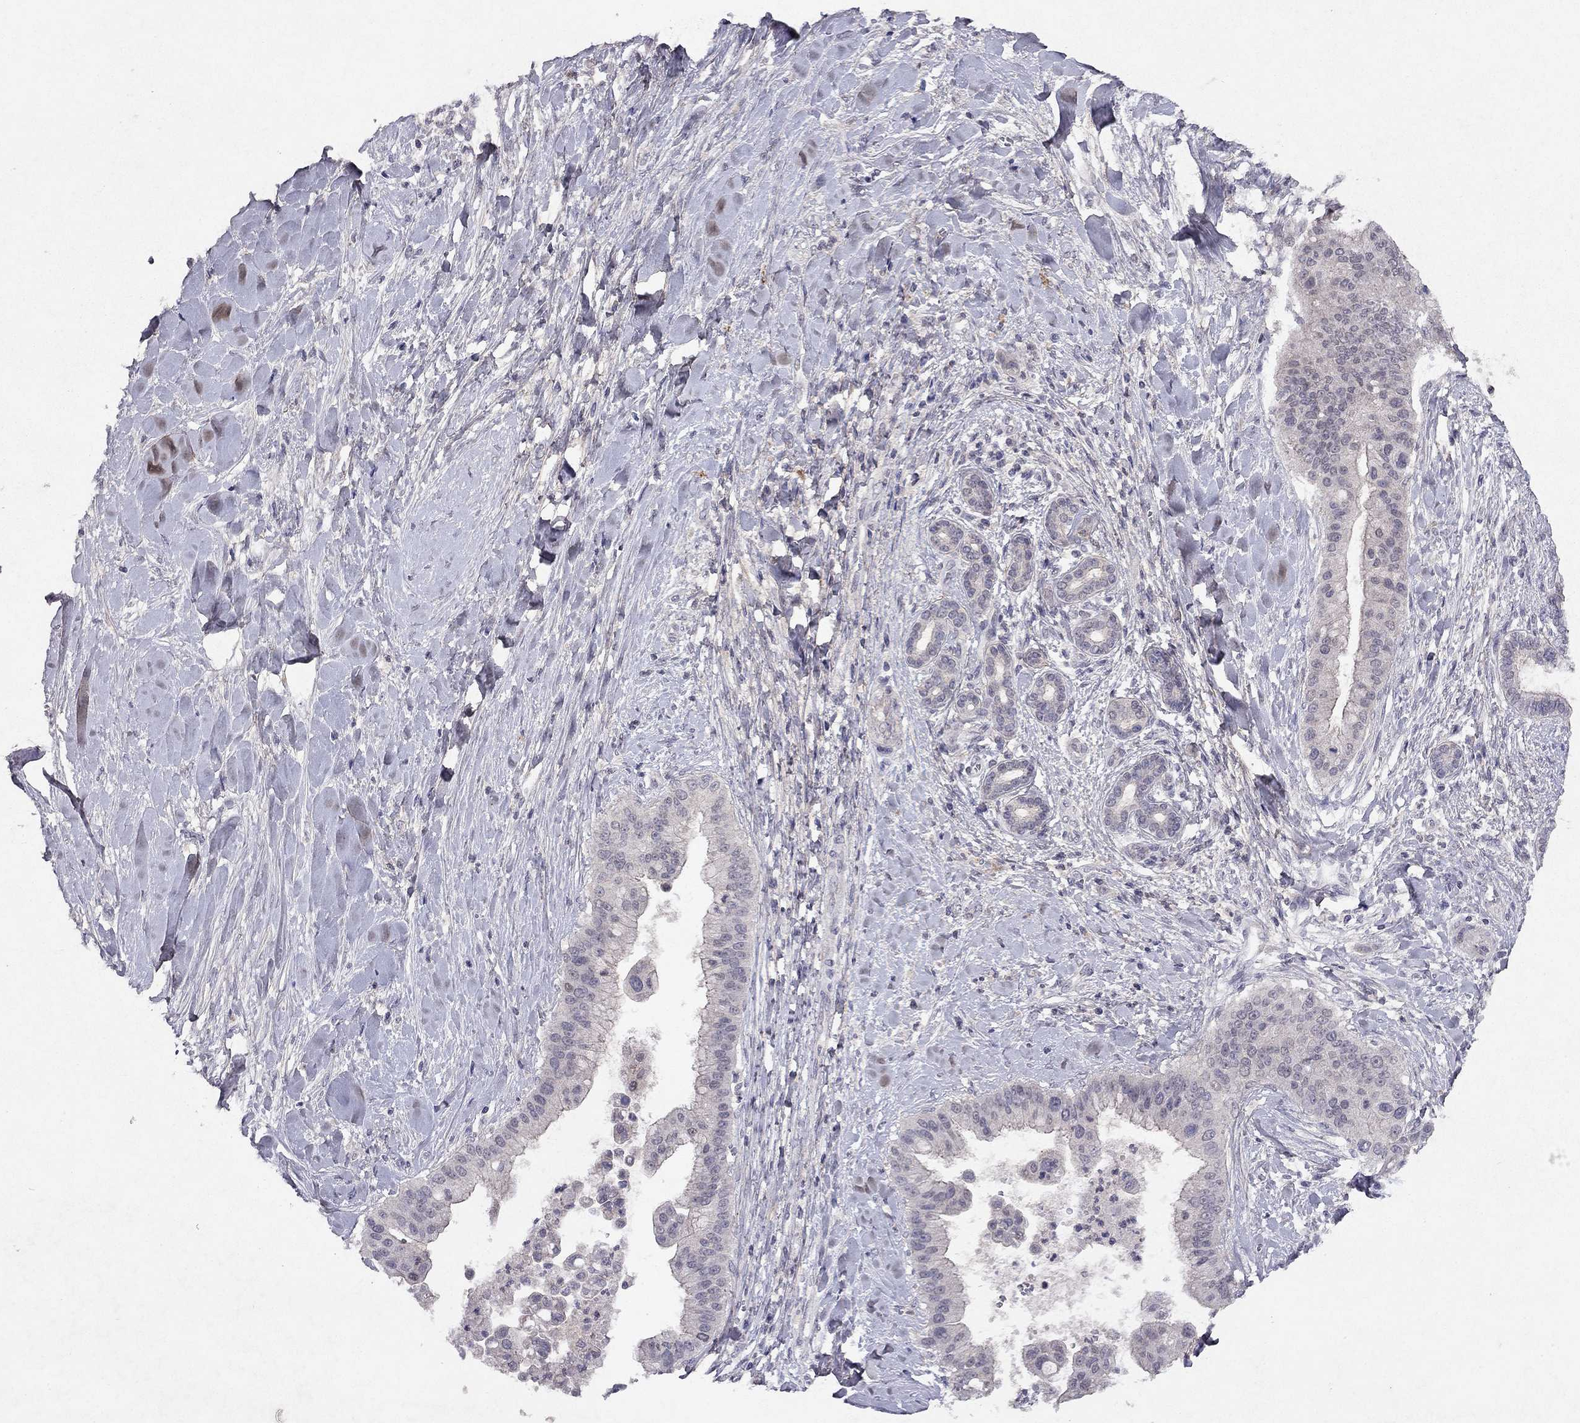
{"staining": {"intensity": "negative", "quantity": "none", "location": "none"}, "tissue": "liver cancer", "cell_type": "Tumor cells", "image_type": "cancer", "snomed": [{"axis": "morphology", "description": "Cholangiocarcinoma"}, {"axis": "topography", "description": "Liver"}], "caption": "The histopathology image reveals no staining of tumor cells in liver cancer.", "gene": "ESR2", "patient": {"sex": "female", "age": 54}}